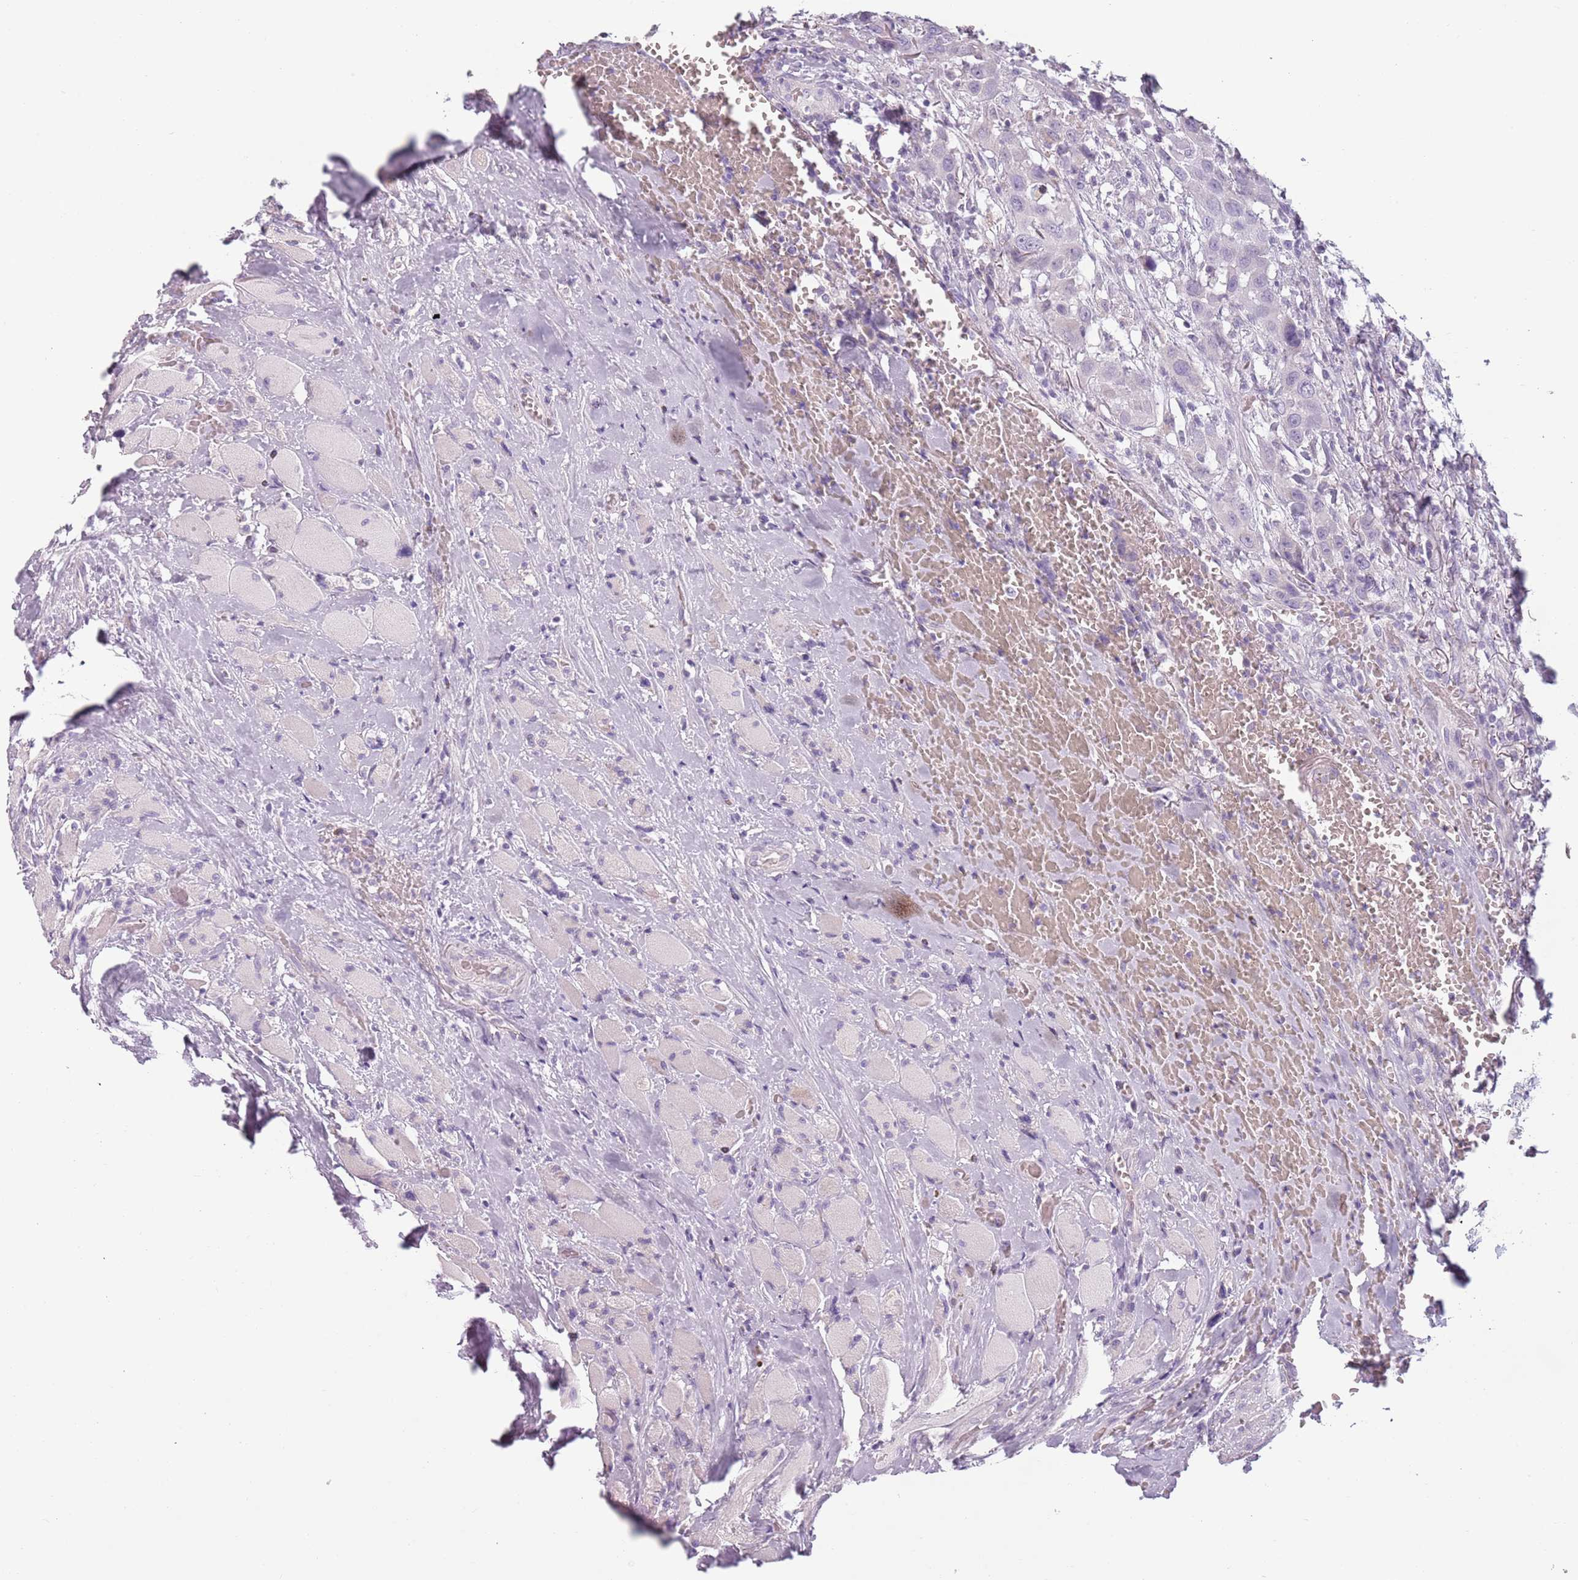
{"staining": {"intensity": "negative", "quantity": "none", "location": "none"}, "tissue": "head and neck cancer", "cell_type": "Tumor cells", "image_type": "cancer", "snomed": [{"axis": "morphology", "description": "Squamous cell carcinoma, NOS"}, {"axis": "topography", "description": "Head-Neck"}], "caption": "Head and neck cancer (squamous cell carcinoma) was stained to show a protein in brown. There is no significant staining in tumor cells.", "gene": "MEGF8", "patient": {"sex": "male", "age": 81}}